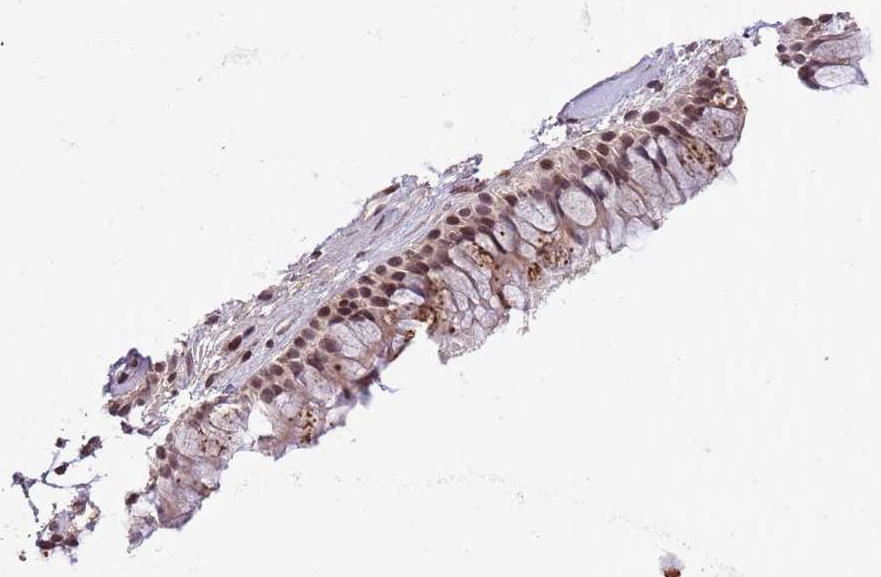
{"staining": {"intensity": "moderate", "quantity": ">75%", "location": "nuclear"}, "tissue": "nasopharynx", "cell_type": "Respiratory epithelial cells", "image_type": "normal", "snomed": [{"axis": "morphology", "description": "Normal tissue, NOS"}, {"axis": "topography", "description": "Nasopharynx"}], "caption": "Immunohistochemistry of normal nasopharynx exhibits medium levels of moderate nuclear staining in about >75% of respiratory epithelial cells. The staining was performed using DAB (3,3'-diaminobenzidine) to visualize the protein expression in brown, while the nuclei were stained in blue with hematoxylin (Magnification: 20x).", "gene": "SAMSN1", "patient": {"sex": "male", "age": 82}}